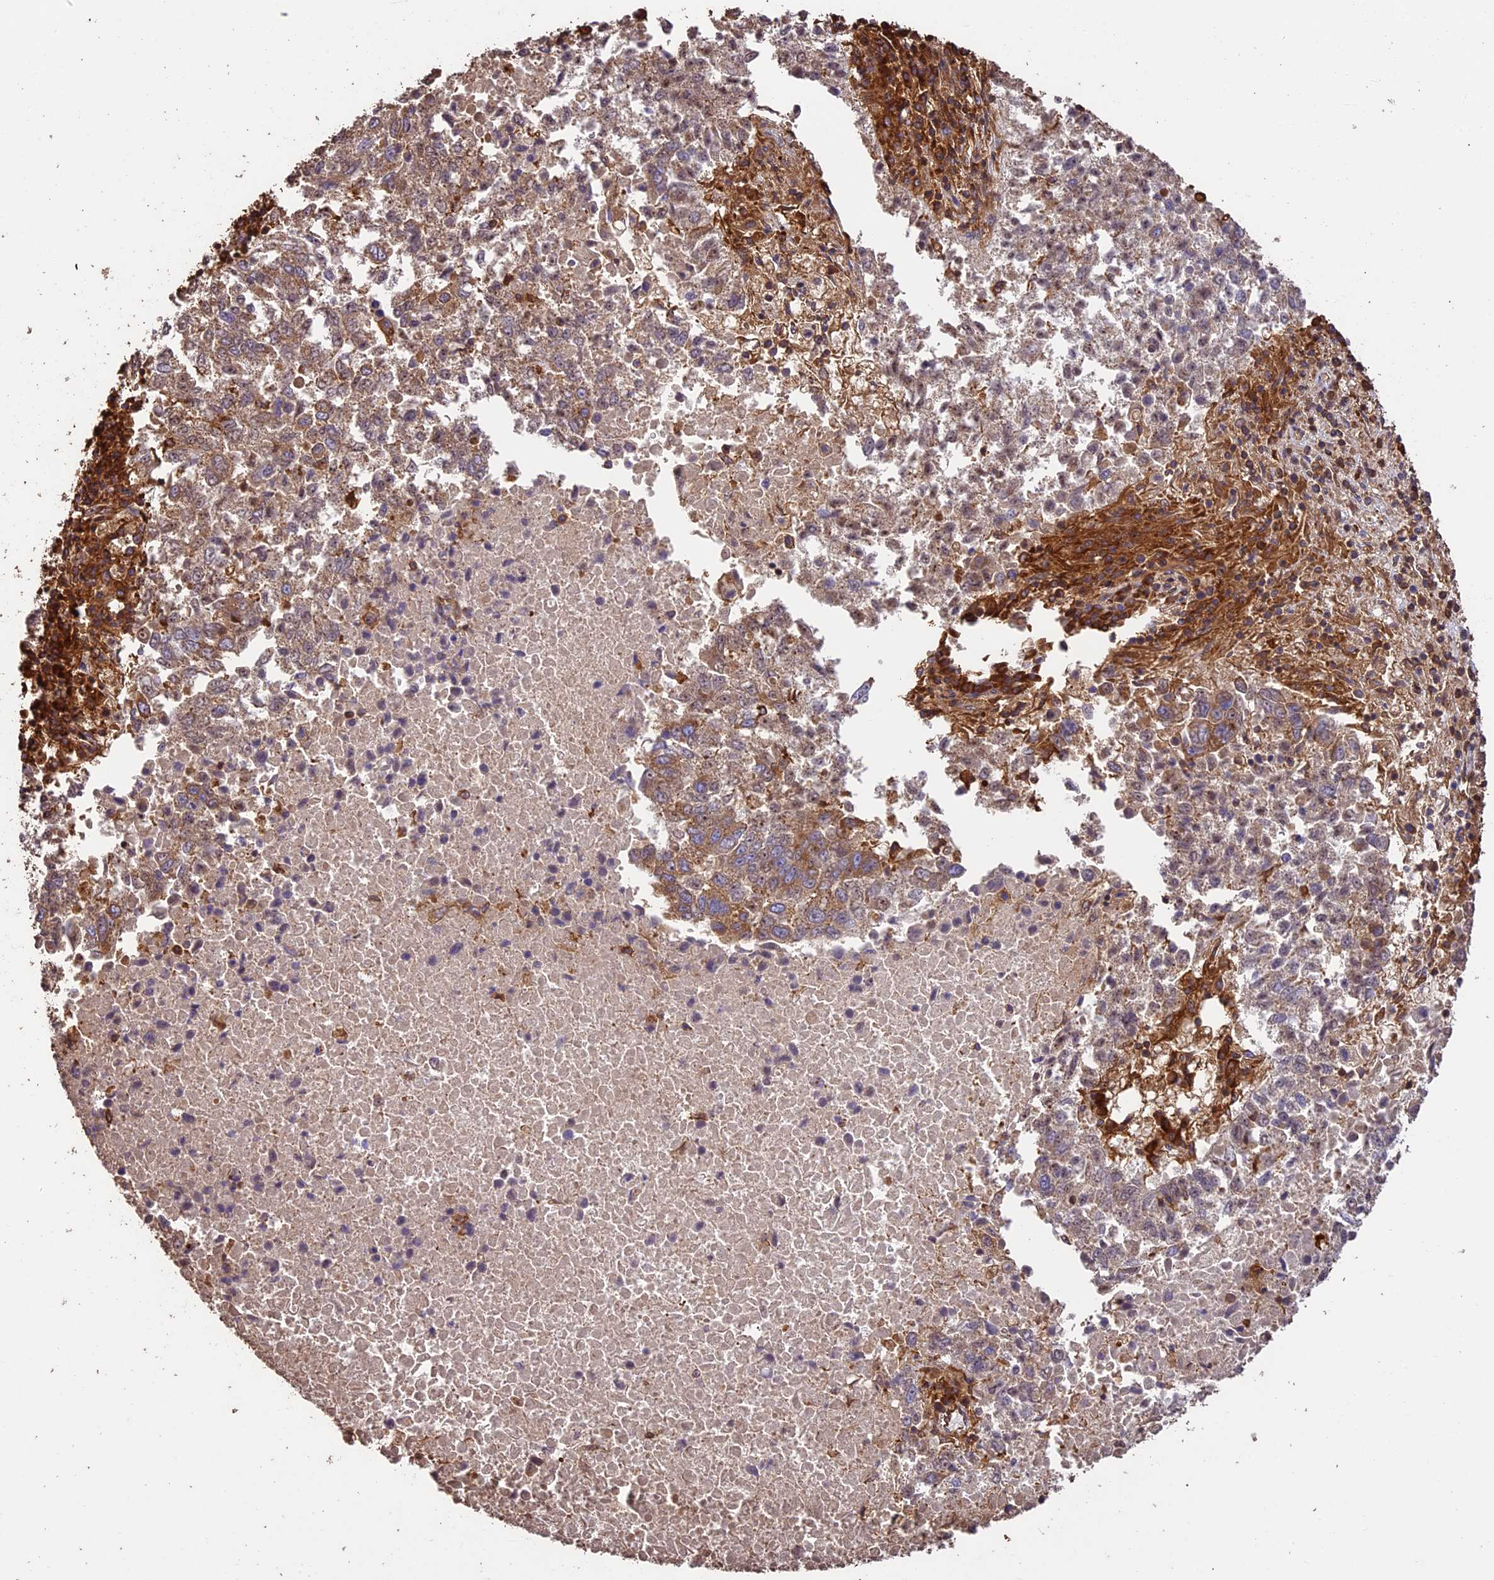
{"staining": {"intensity": "moderate", "quantity": "25%-75%", "location": "cytoplasmic/membranous"}, "tissue": "lung cancer", "cell_type": "Tumor cells", "image_type": "cancer", "snomed": [{"axis": "morphology", "description": "Squamous cell carcinoma, NOS"}, {"axis": "topography", "description": "Lung"}], "caption": "This micrograph shows immunohistochemistry (IHC) staining of human lung squamous cell carcinoma, with medium moderate cytoplasmic/membranous staining in approximately 25%-75% of tumor cells.", "gene": "KARS1", "patient": {"sex": "male", "age": 73}}